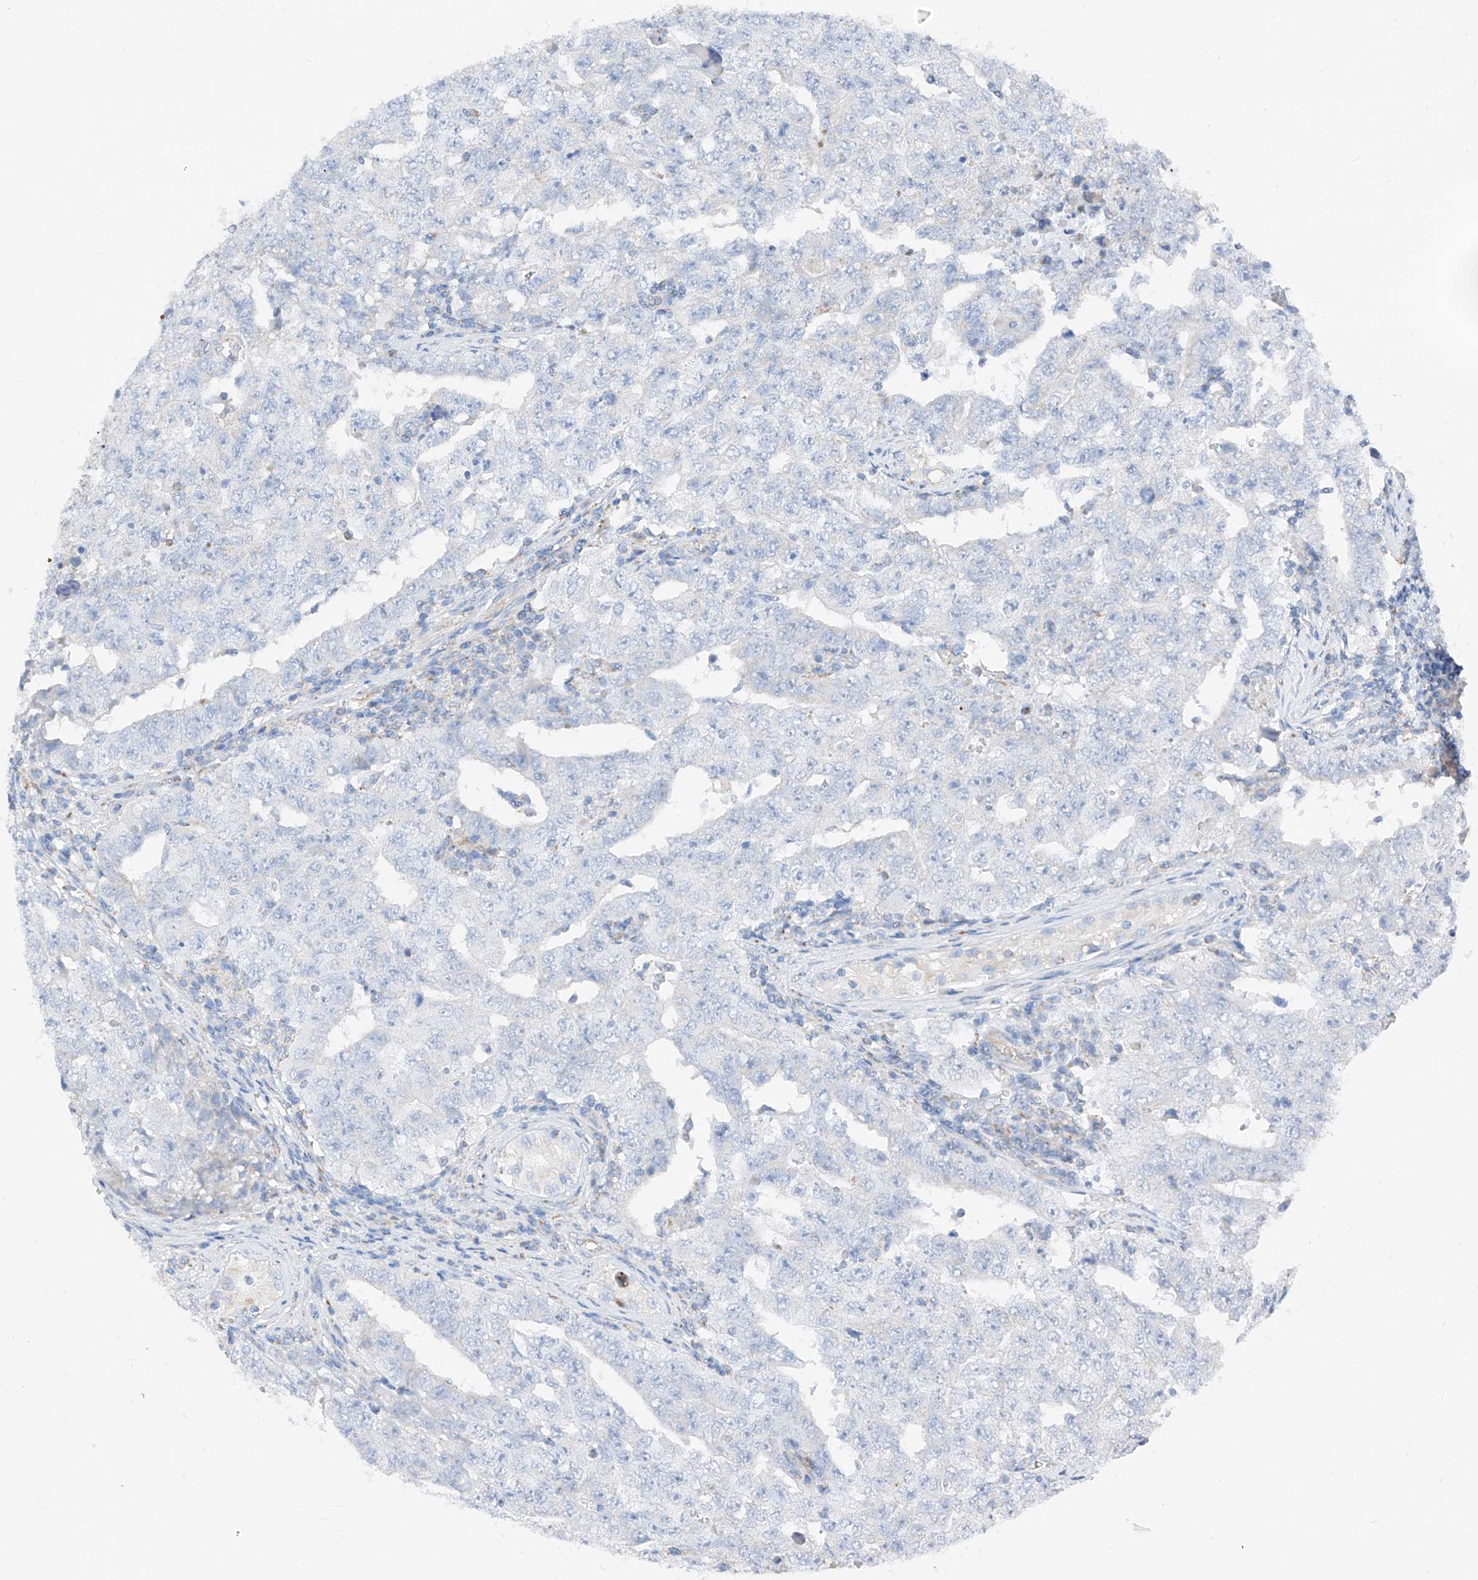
{"staining": {"intensity": "negative", "quantity": "none", "location": "none"}, "tissue": "testis cancer", "cell_type": "Tumor cells", "image_type": "cancer", "snomed": [{"axis": "morphology", "description": "Carcinoma, Embryonal, NOS"}, {"axis": "topography", "description": "Testis"}], "caption": "The image exhibits no significant staining in tumor cells of embryonal carcinoma (testis).", "gene": "MRAP", "patient": {"sex": "male", "age": 26}}